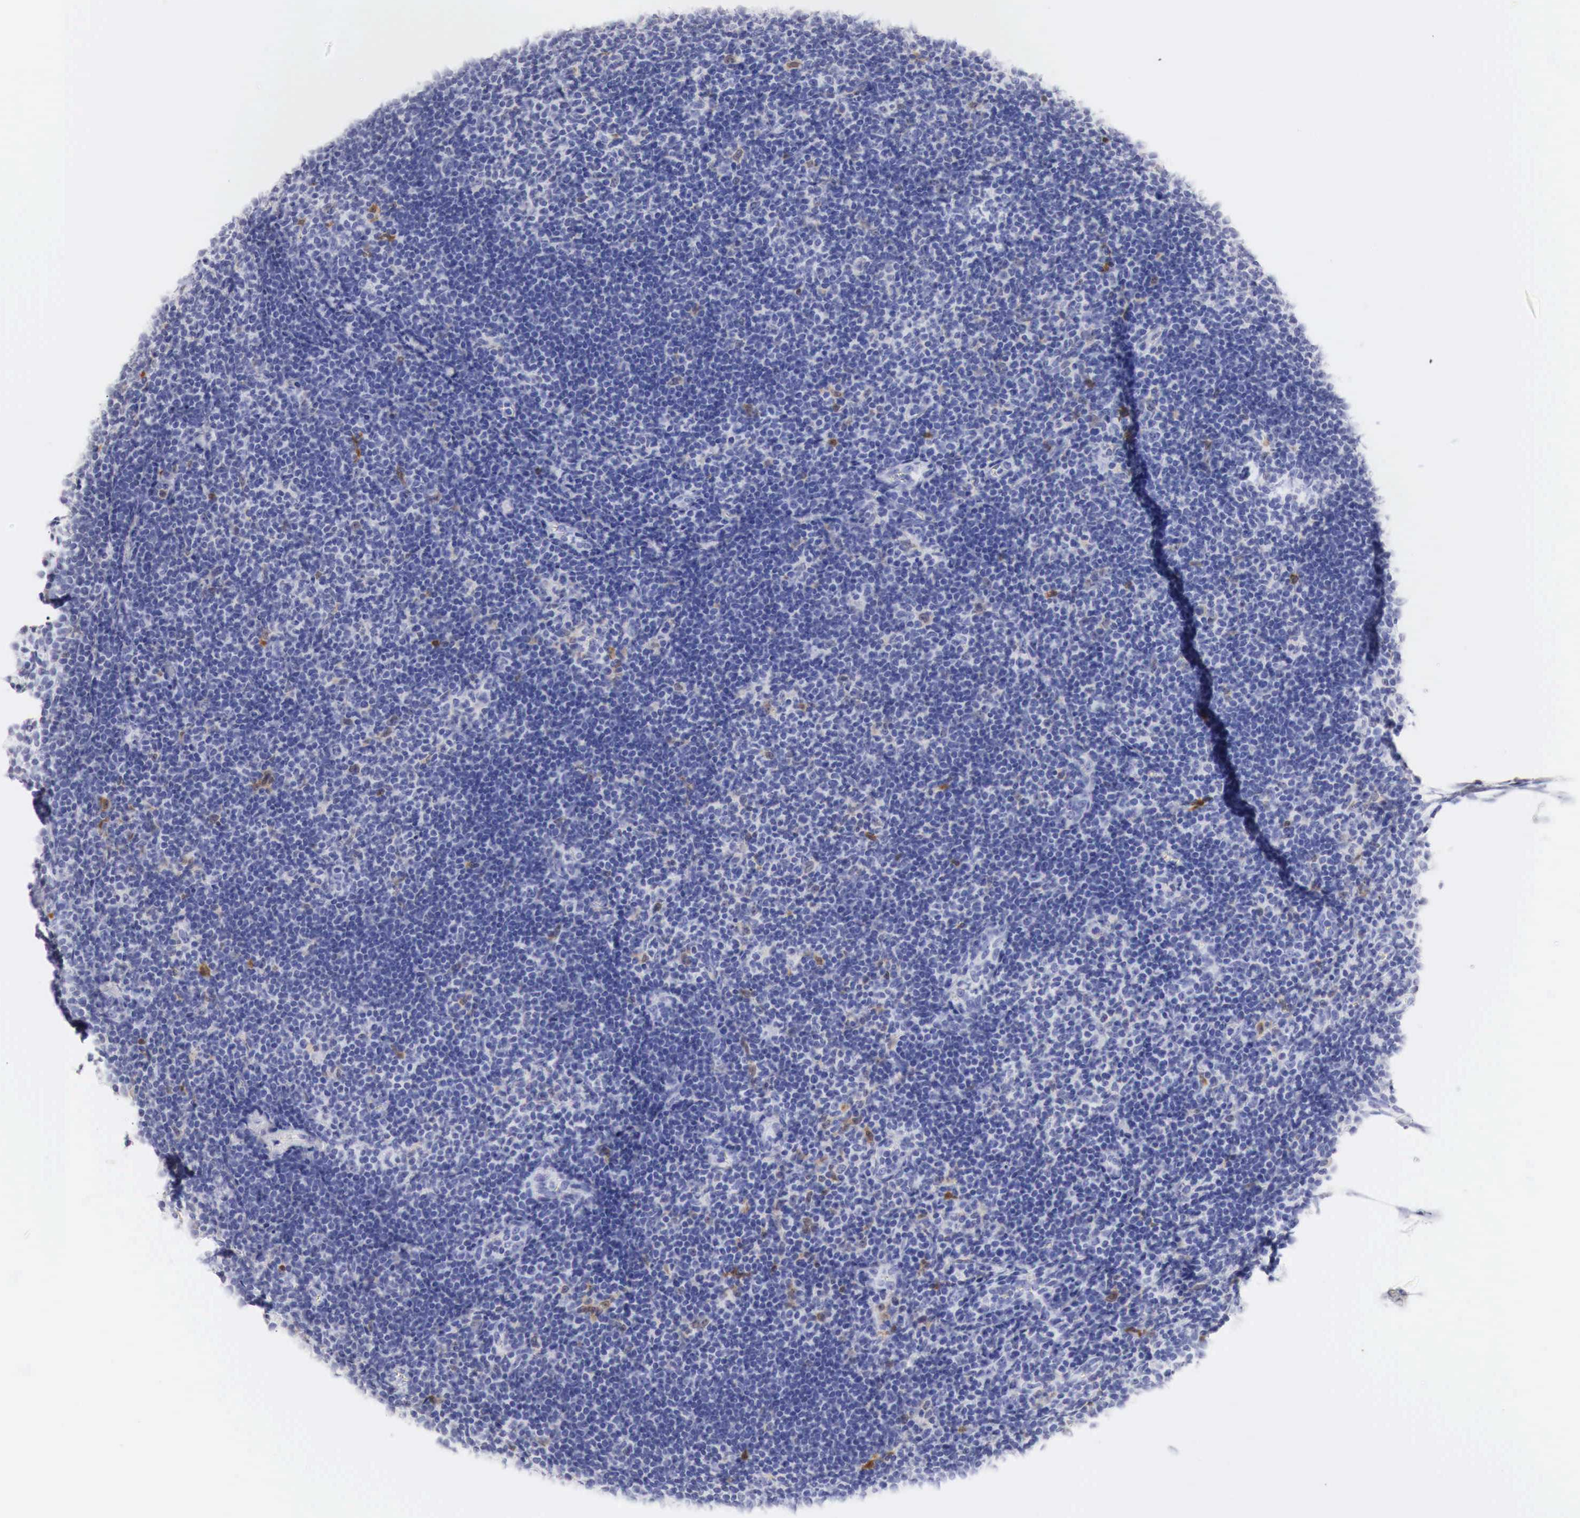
{"staining": {"intensity": "negative", "quantity": "none", "location": "none"}, "tissue": "lymphoma", "cell_type": "Tumor cells", "image_type": "cancer", "snomed": [{"axis": "morphology", "description": "Malignant lymphoma, non-Hodgkin's type, Low grade"}, {"axis": "topography", "description": "Lymph node"}], "caption": "IHC of low-grade malignant lymphoma, non-Hodgkin's type exhibits no positivity in tumor cells.", "gene": "CDKN2A", "patient": {"sex": "male", "age": 49}}